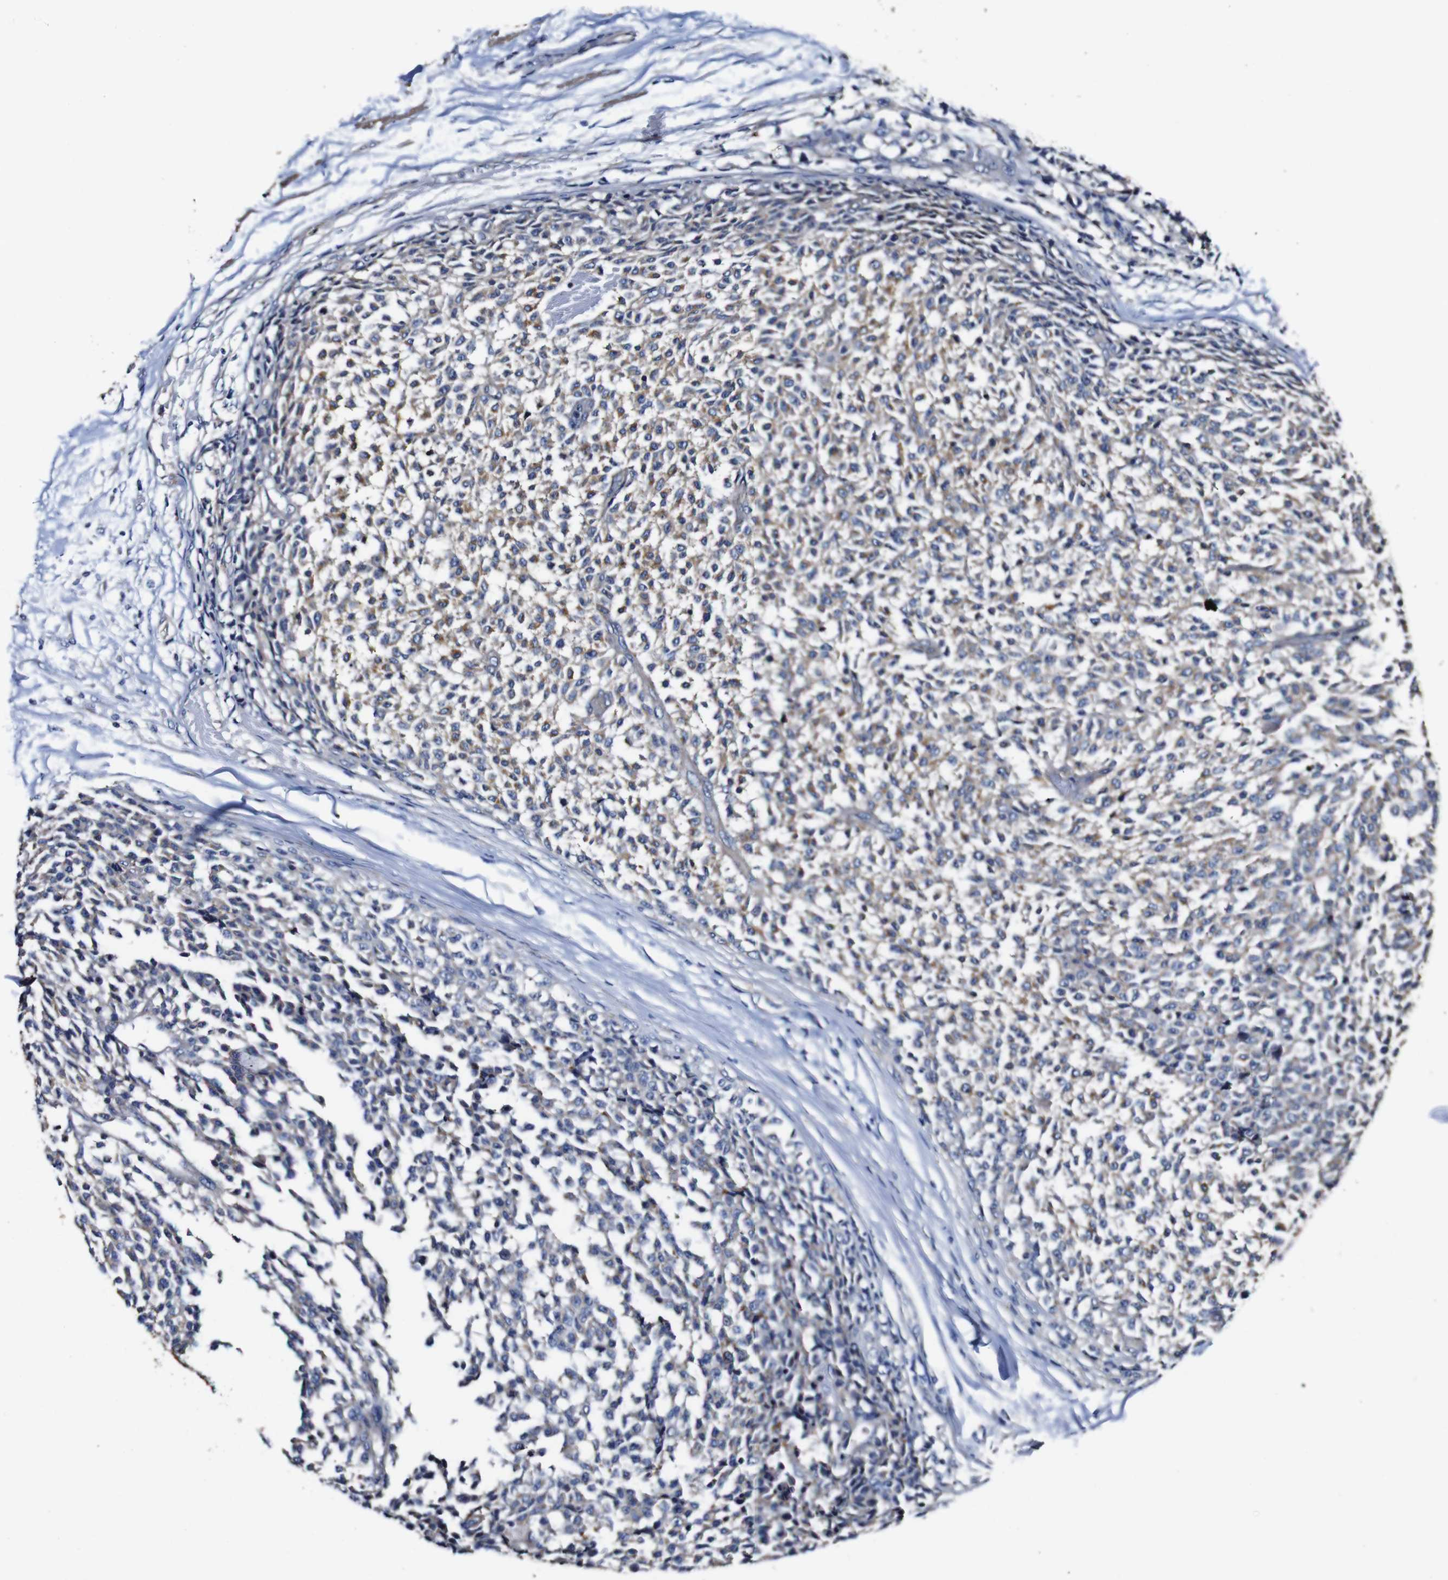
{"staining": {"intensity": "weak", "quantity": "25%-75%", "location": "cytoplasmic/membranous"}, "tissue": "testis cancer", "cell_type": "Tumor cells", "image_type": "cancer", "snomed": [{"axis": "morphology", "description": "Seminoma, NOS"}, {"axis": "topography", "description": "Testis"}], "caption": "This histopathology image demonstrates testis cancer stained with immunohistochemistry (IHC) to label a protein in brown. The cytoplasmic/membranous of tumor cells show weak positivity for the protein. Nuclei are counter-stained blue.", "gene": "PDCD6IP", "patient": {"sex": "male", "age": 59}}